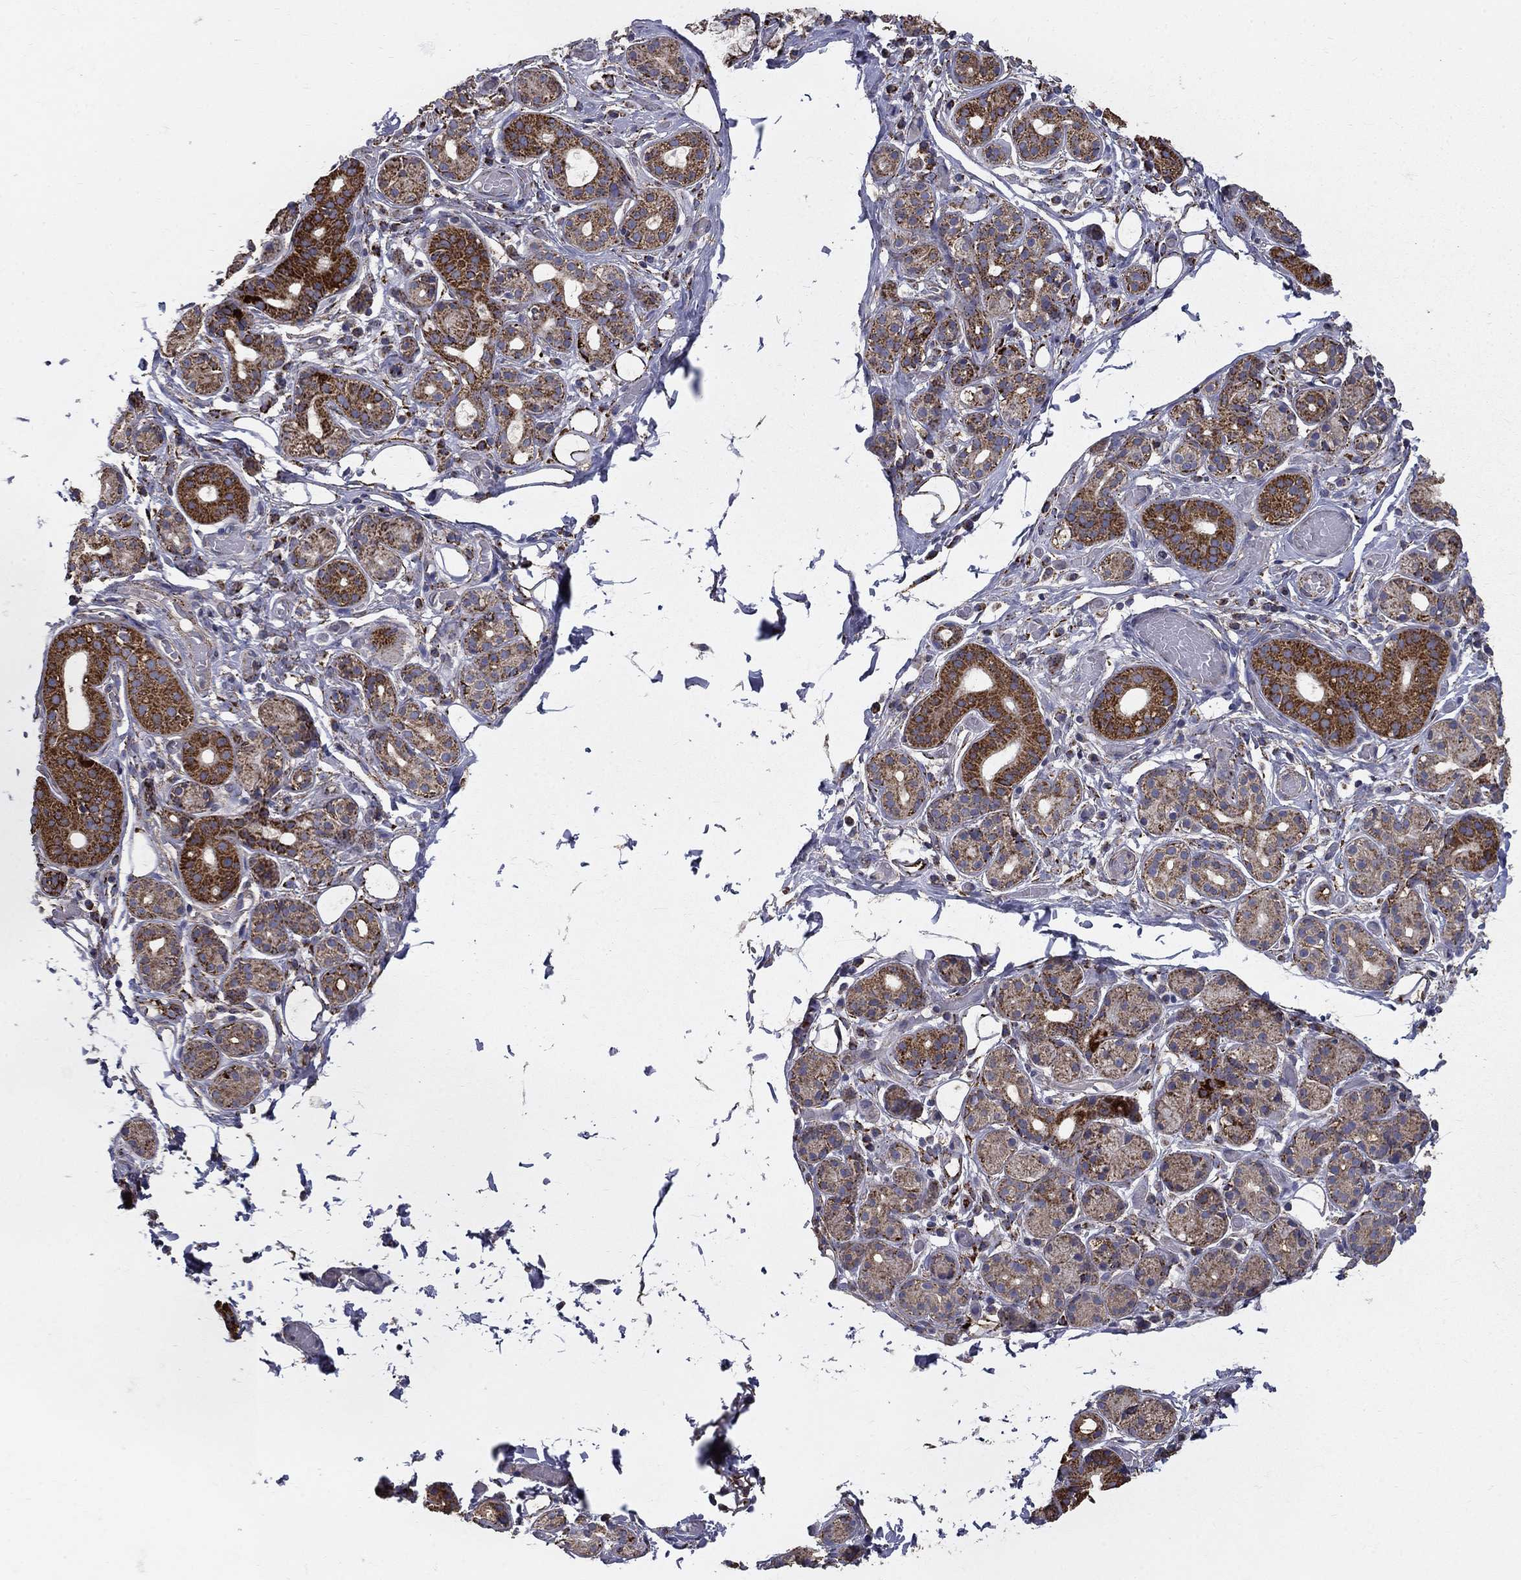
{"staining": {"intensity": "strong", "quantity": "25%-75%", "location": "cytoplasmic/membranous"}, "tissue": "salivary gland", "cell_type": "Glandular cells", "image_type": "normal", "snomed": [{"axis": "morphology", "description": "Normal tissue, NOS"}, {"axis": "topography", "description": "Salivary gland"}, {"axis": "topography", "description": "Peripheral nerve tissue"}], "caption": "IHC (DAB) staining of normal human salivary gland demonstrates strong cytoplasmic/membranous protein positivity in approximately 25%-75% of glandular cells.", "gene": "GCSH", "patient": {"sex": "male", "age": 71}}